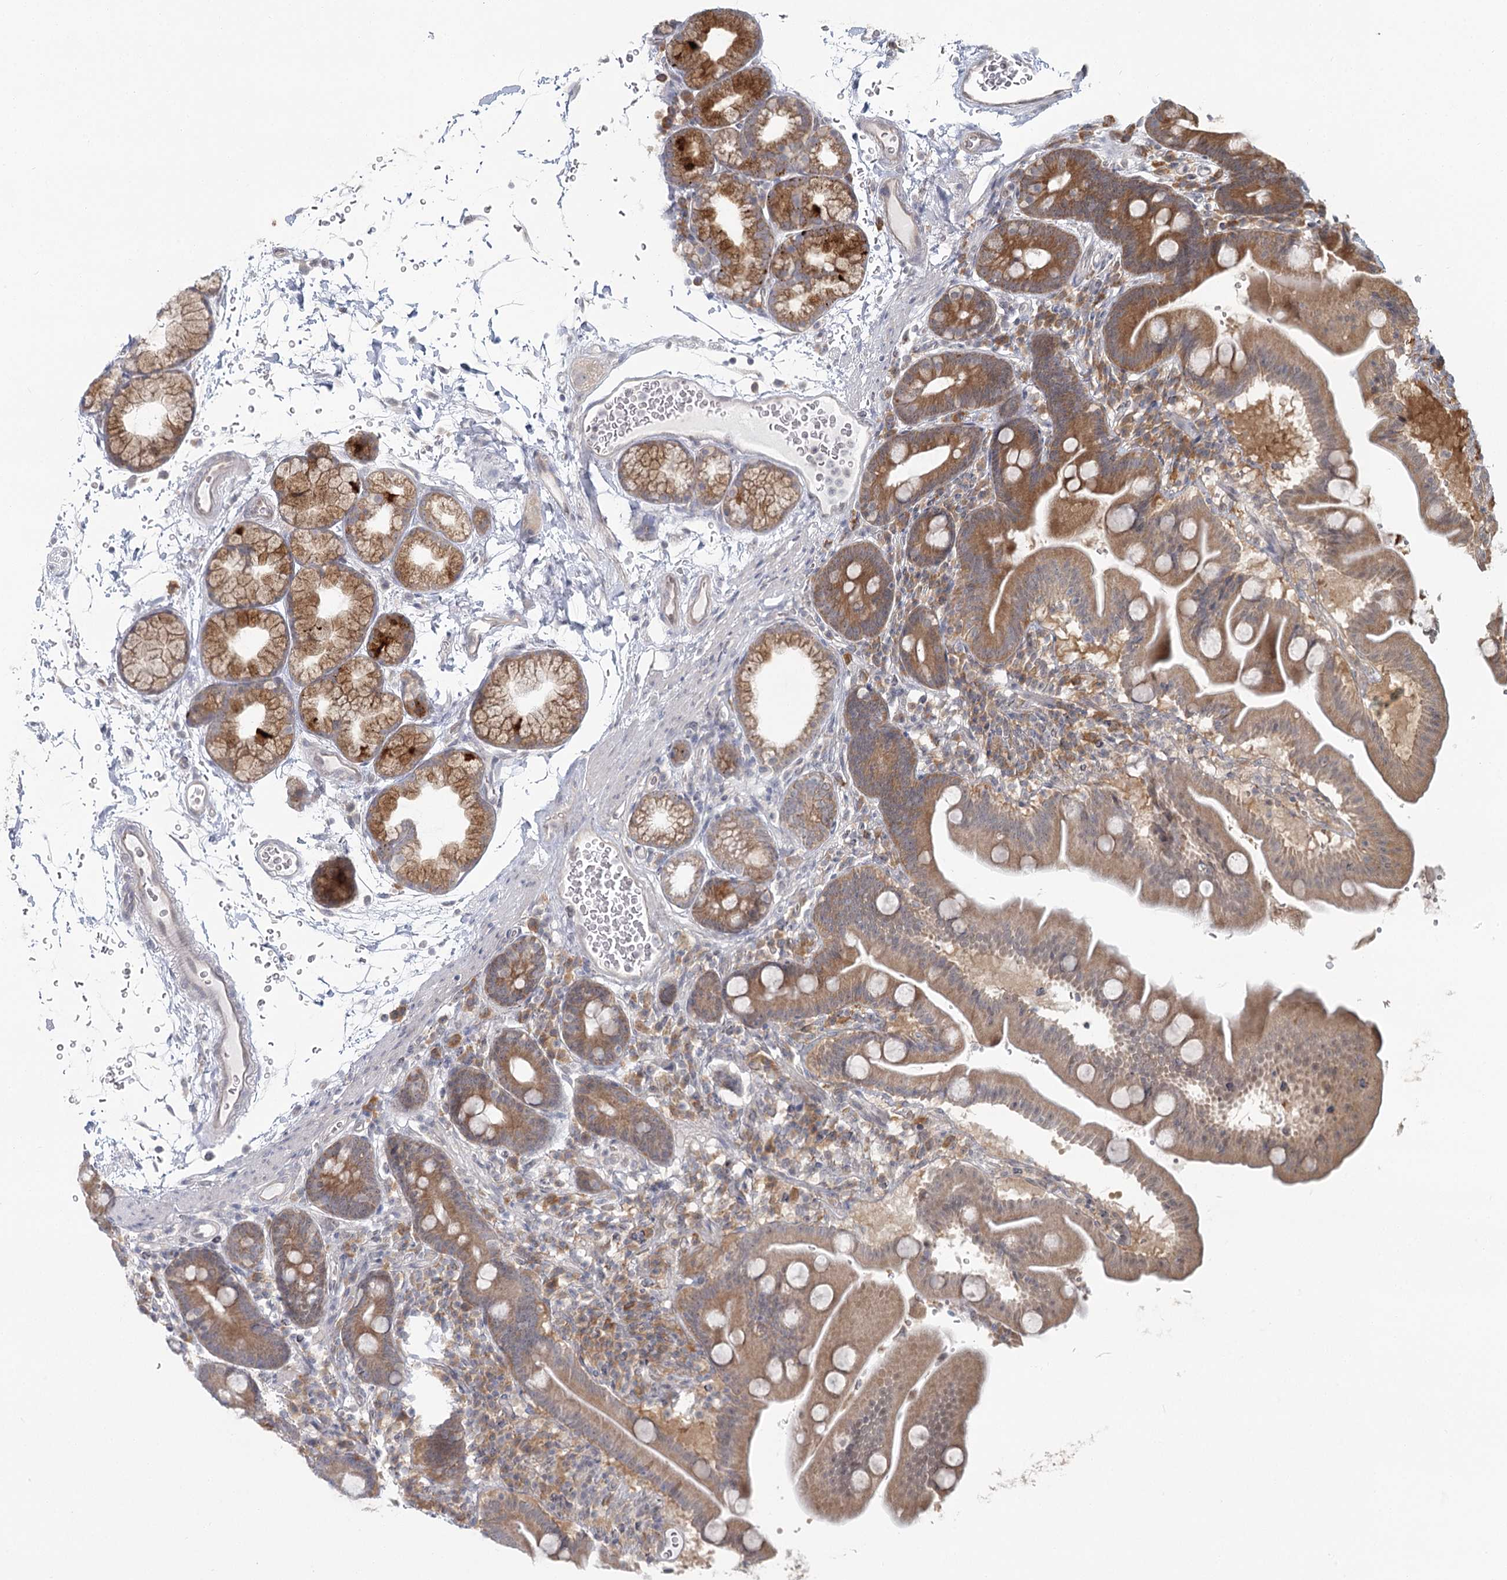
{"staining": {"intensity": "moderate", "quantity": ">75%", "location": "cytoplasmic/membranous"}, "tissue": "duodenum", "cell_type": "Glandular cells", "image_type": "normal", "snomed": [{"axis": "morphology", "description": "Normal tissue, NOS"}, {"axis": "topography", "description": "Duodenum"}], "caption": "Moderate cytoplasmic/membranous expression is identified in approximately >75% of glandular cells in benign duodenum. (DAB IHC with brightfield microscopy, high magnification).", "gene": "THNSL1", "patient": {"sex": "male", "age": 54}}